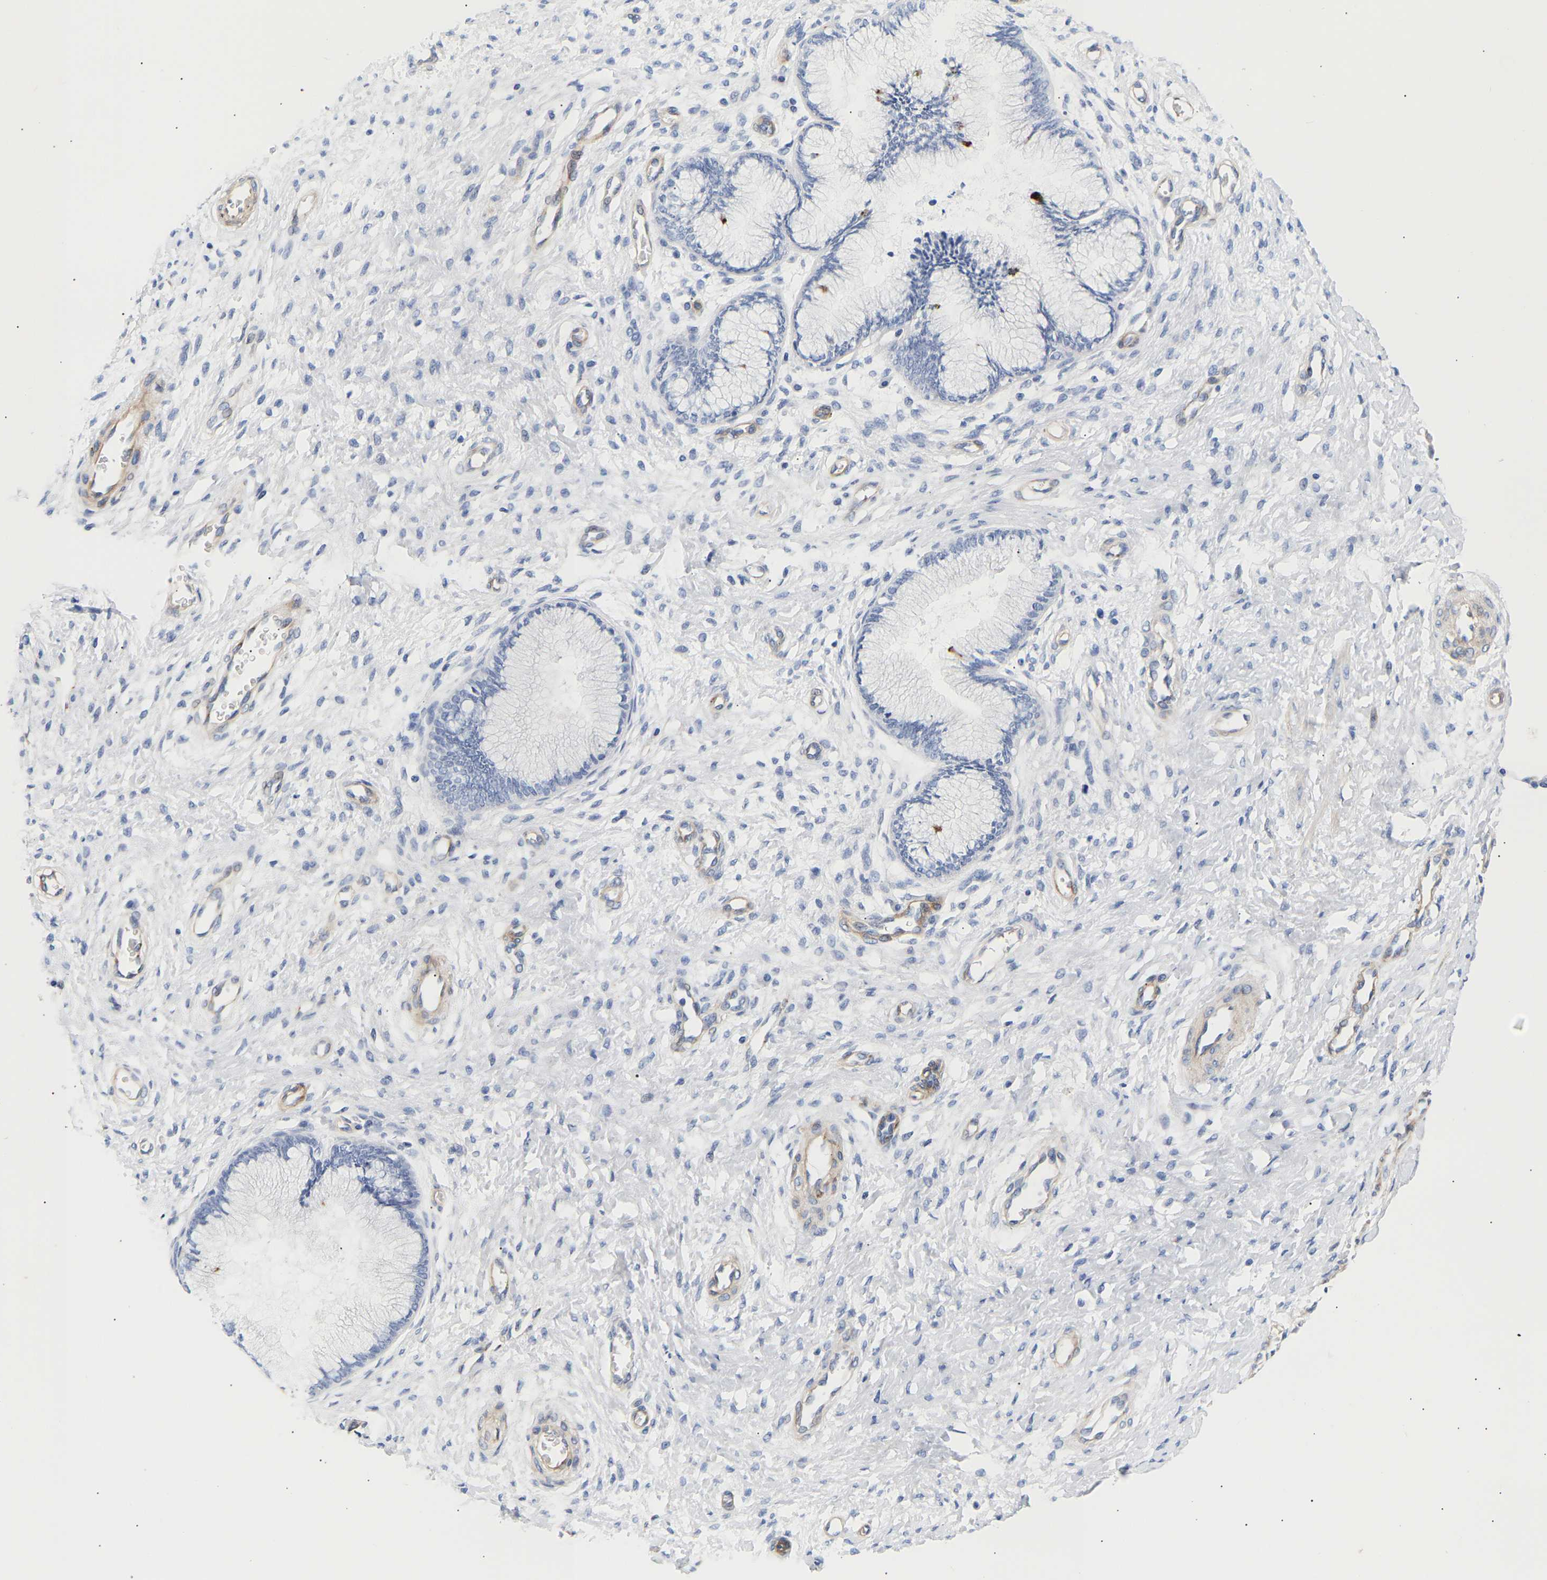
{"staining": {"intensity": "negative", "quantity": "none", "location": "none"}, "tissue": "cervix", "cell_type": "Glandular cells", "image_type": "normal", "snomed": [{"axis": "morphology", "description": "Normal tissue, NOS"}, {"axis": "topography", "description": "Cervix"}], "caption": "An image of human cervix is negative for staining in glandular cells. The staining is performed using DAB (3,3'-diaminobenzidine) brown chromogen with nuclei counter-stained in using hematoxylin.", "gene": "IGFBP7", "patient": {"sex": "female", "age": 55}}